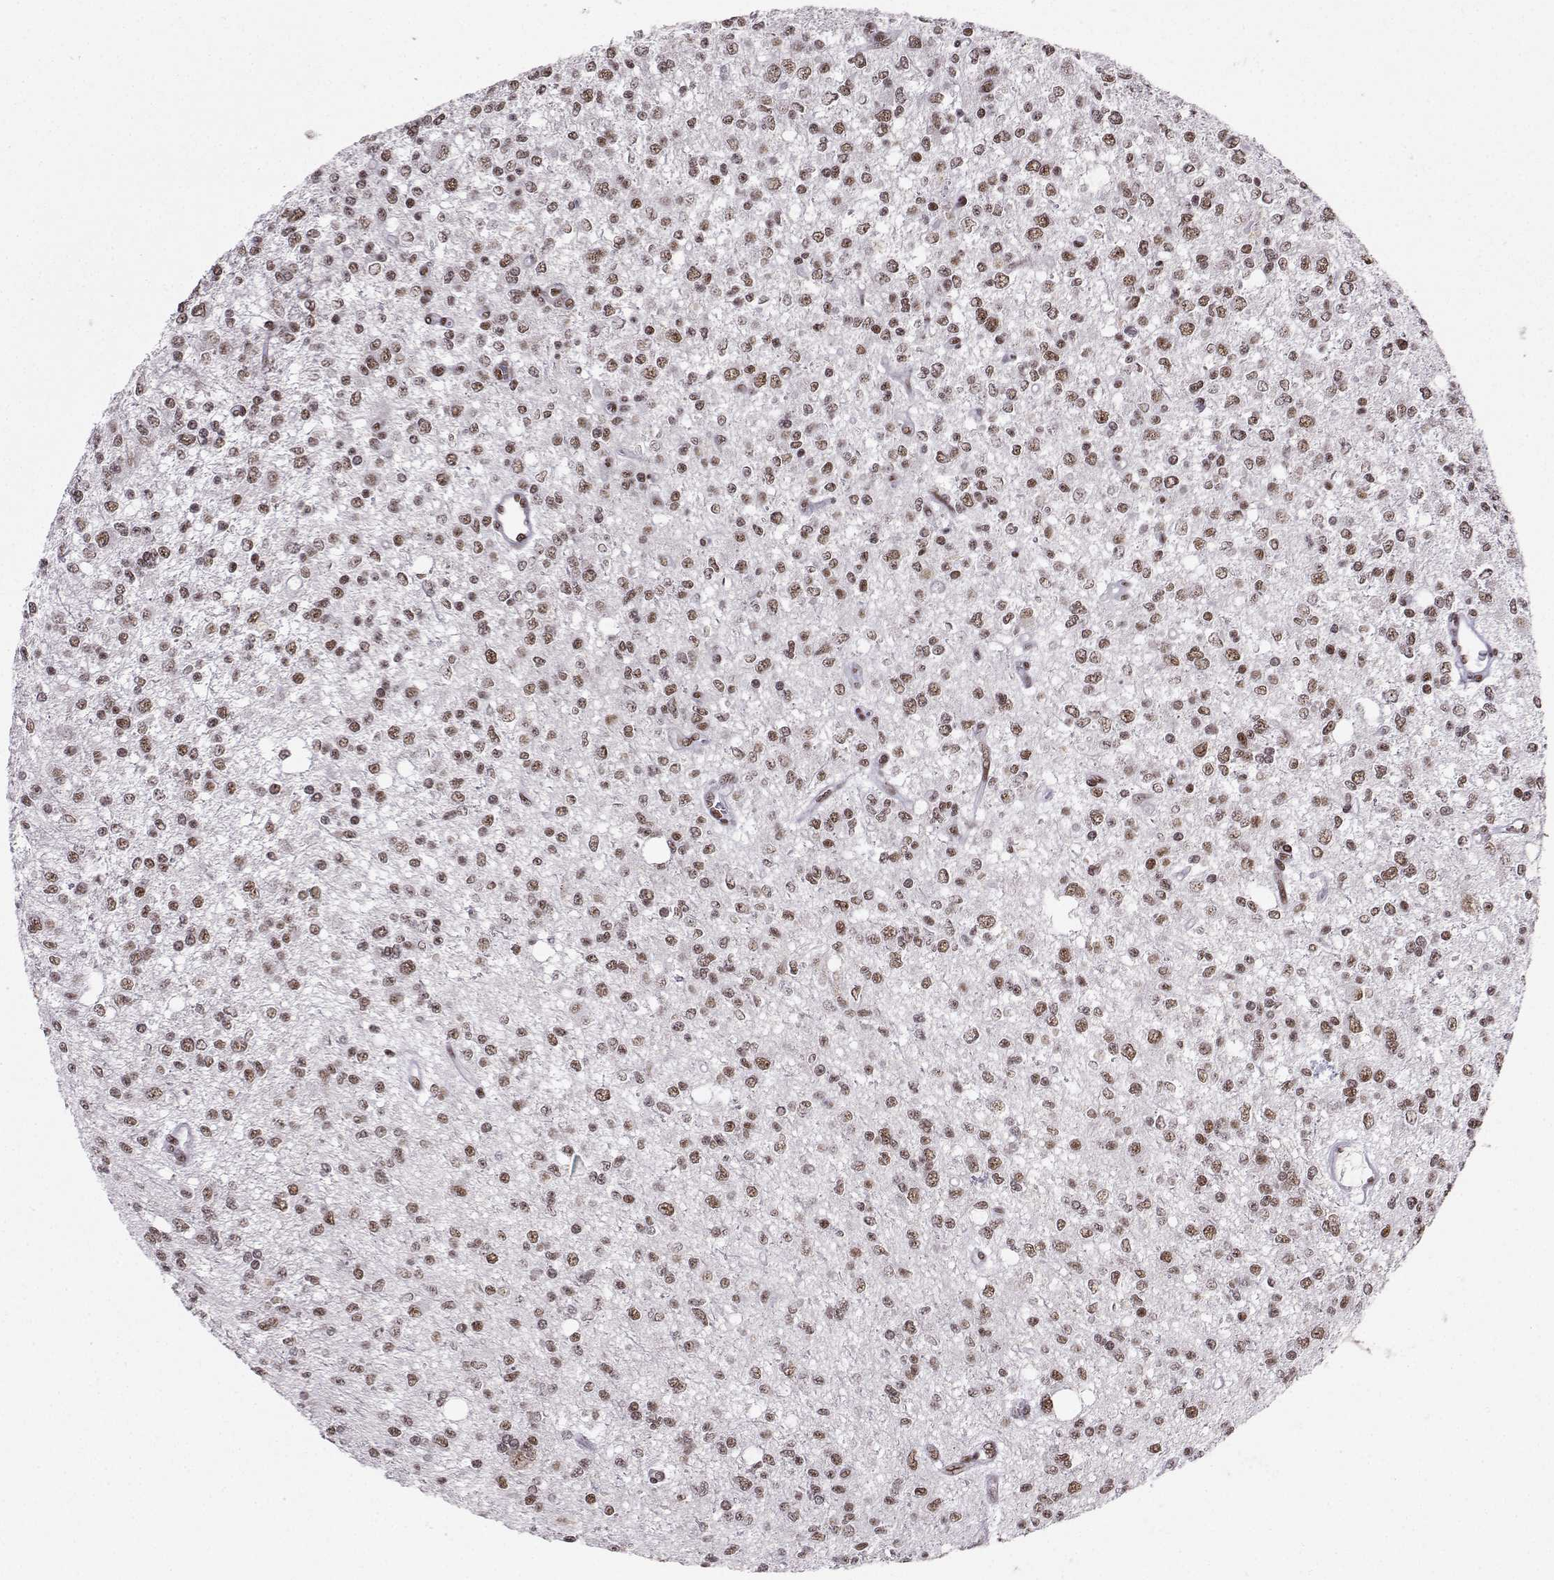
{"staining": {"intensity": "weak", "quantity": "25%-75%", "location": "nuclear"}, "tissue": "glioma", "cell_type": "Tumor cells", "image_type": "cancer", "snomed": [{"axis": "morphology", "description": "Glioma, malignant, Low grade"}, {"axis": "topography", "description": "Brain"}], "caption": "Glioma tissue displays weak nuclear expression in approximately 25%-75% of tumor cells, visualized by immunohistochemistry.", "gene": "SNRPB2", "patient": {"sex": "male", "age": 67}}